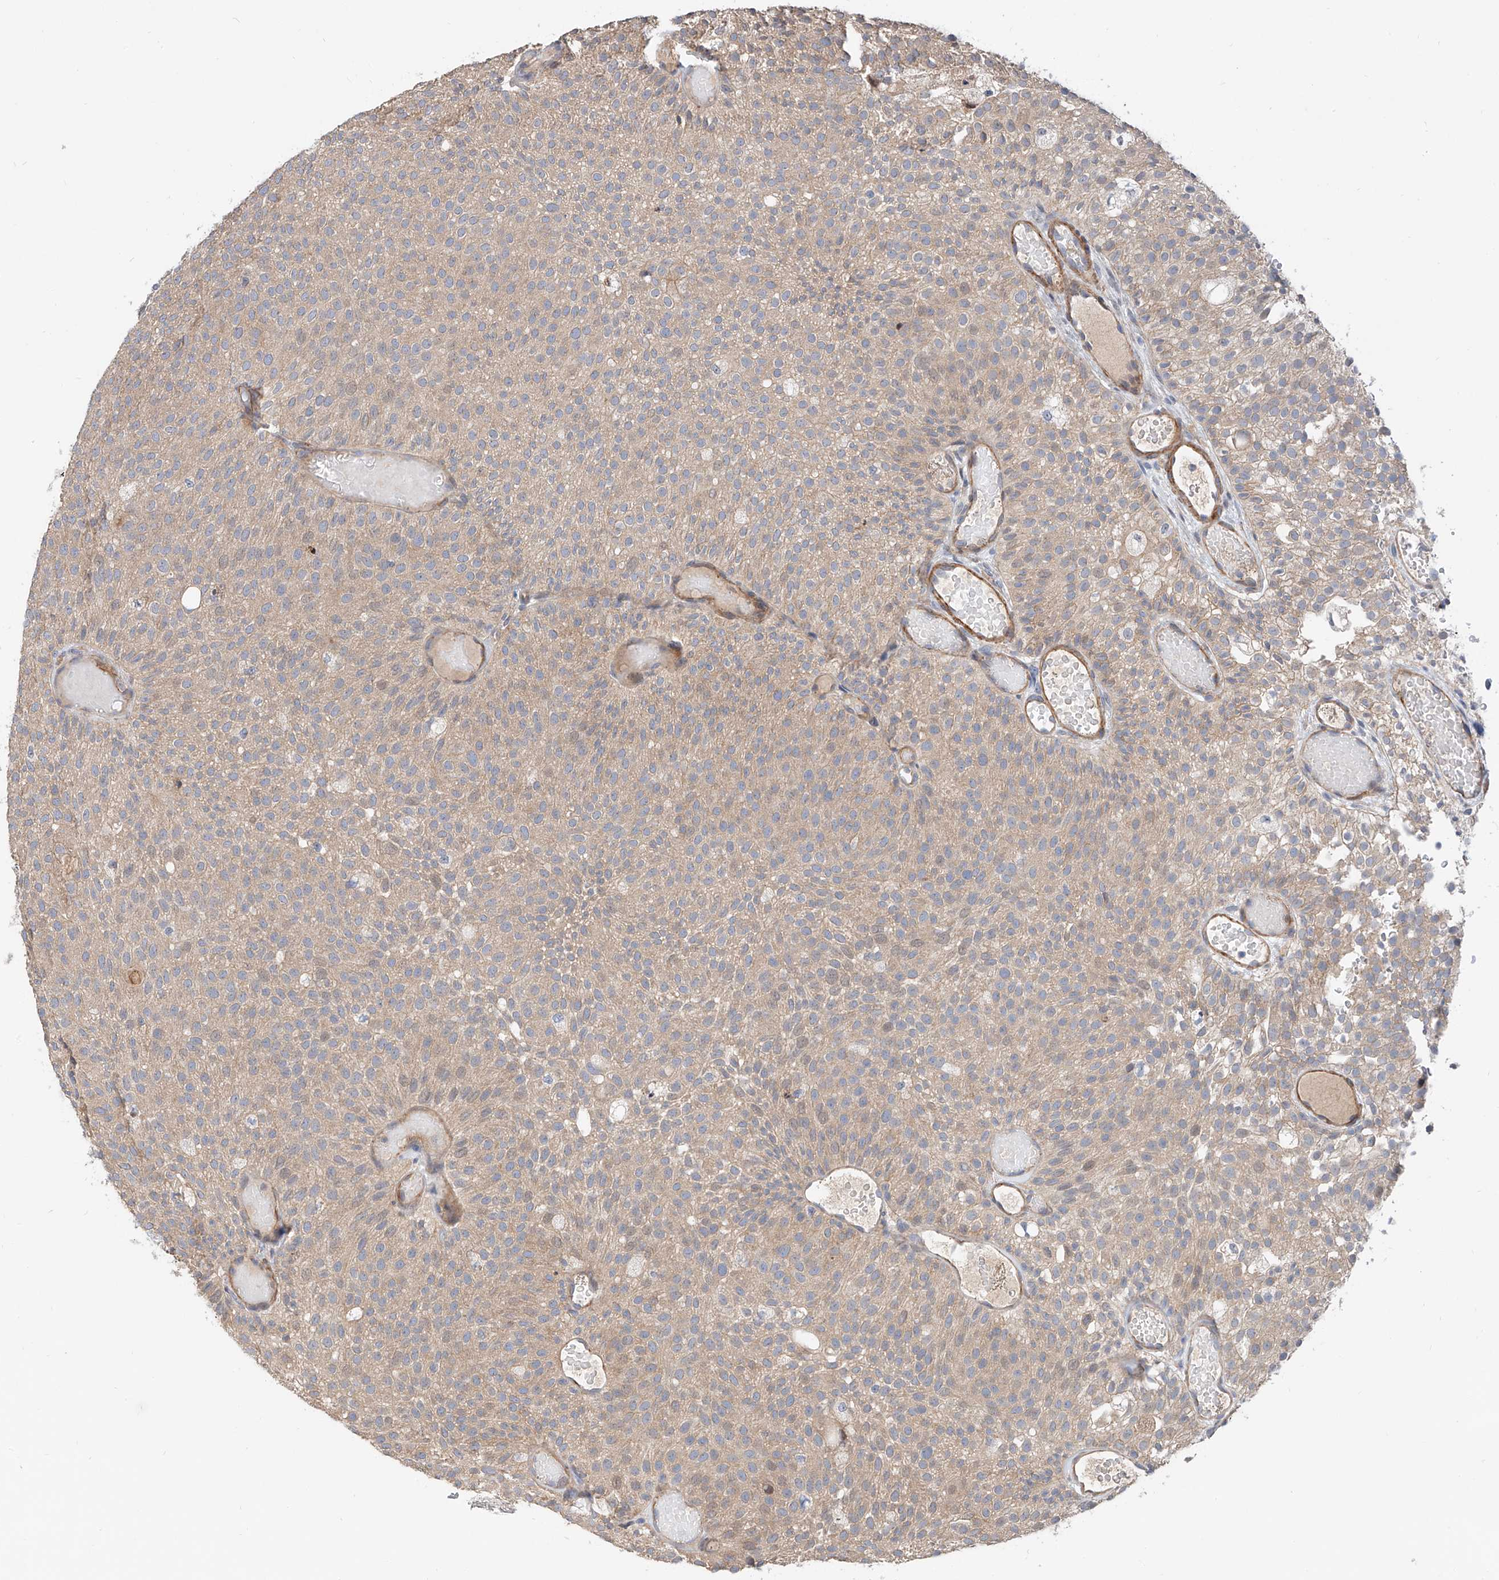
{"staining": {"intensity": "weak", "quantity": ">75%", "location": "cytoplasmic/membranous"}, "tissue": "urothelial cancer", "cell_type": "Tumor cells", "image_type": "cancer", "snomed": [{"axis": "morphology", "description": "Urothelial carcinoma, Low grade"}, {"axis": "topography", "description": "Urinary bladder"}], "caption": "Immunohistochemistry (IHC) staining of low-grade urothelial carcinoma, which reveals low levels of weak cytoplasmic/membranous staining in approximately >75% of tumor cells indicating weak cytoplasmic/membranous protein expression. The staining was performed using DAB (brown) for protein detection and nuclei were counterstained in hematoxylin (blue).", "gene": "MAGEE2", "patient": {"sex": "male", "age": 78}}